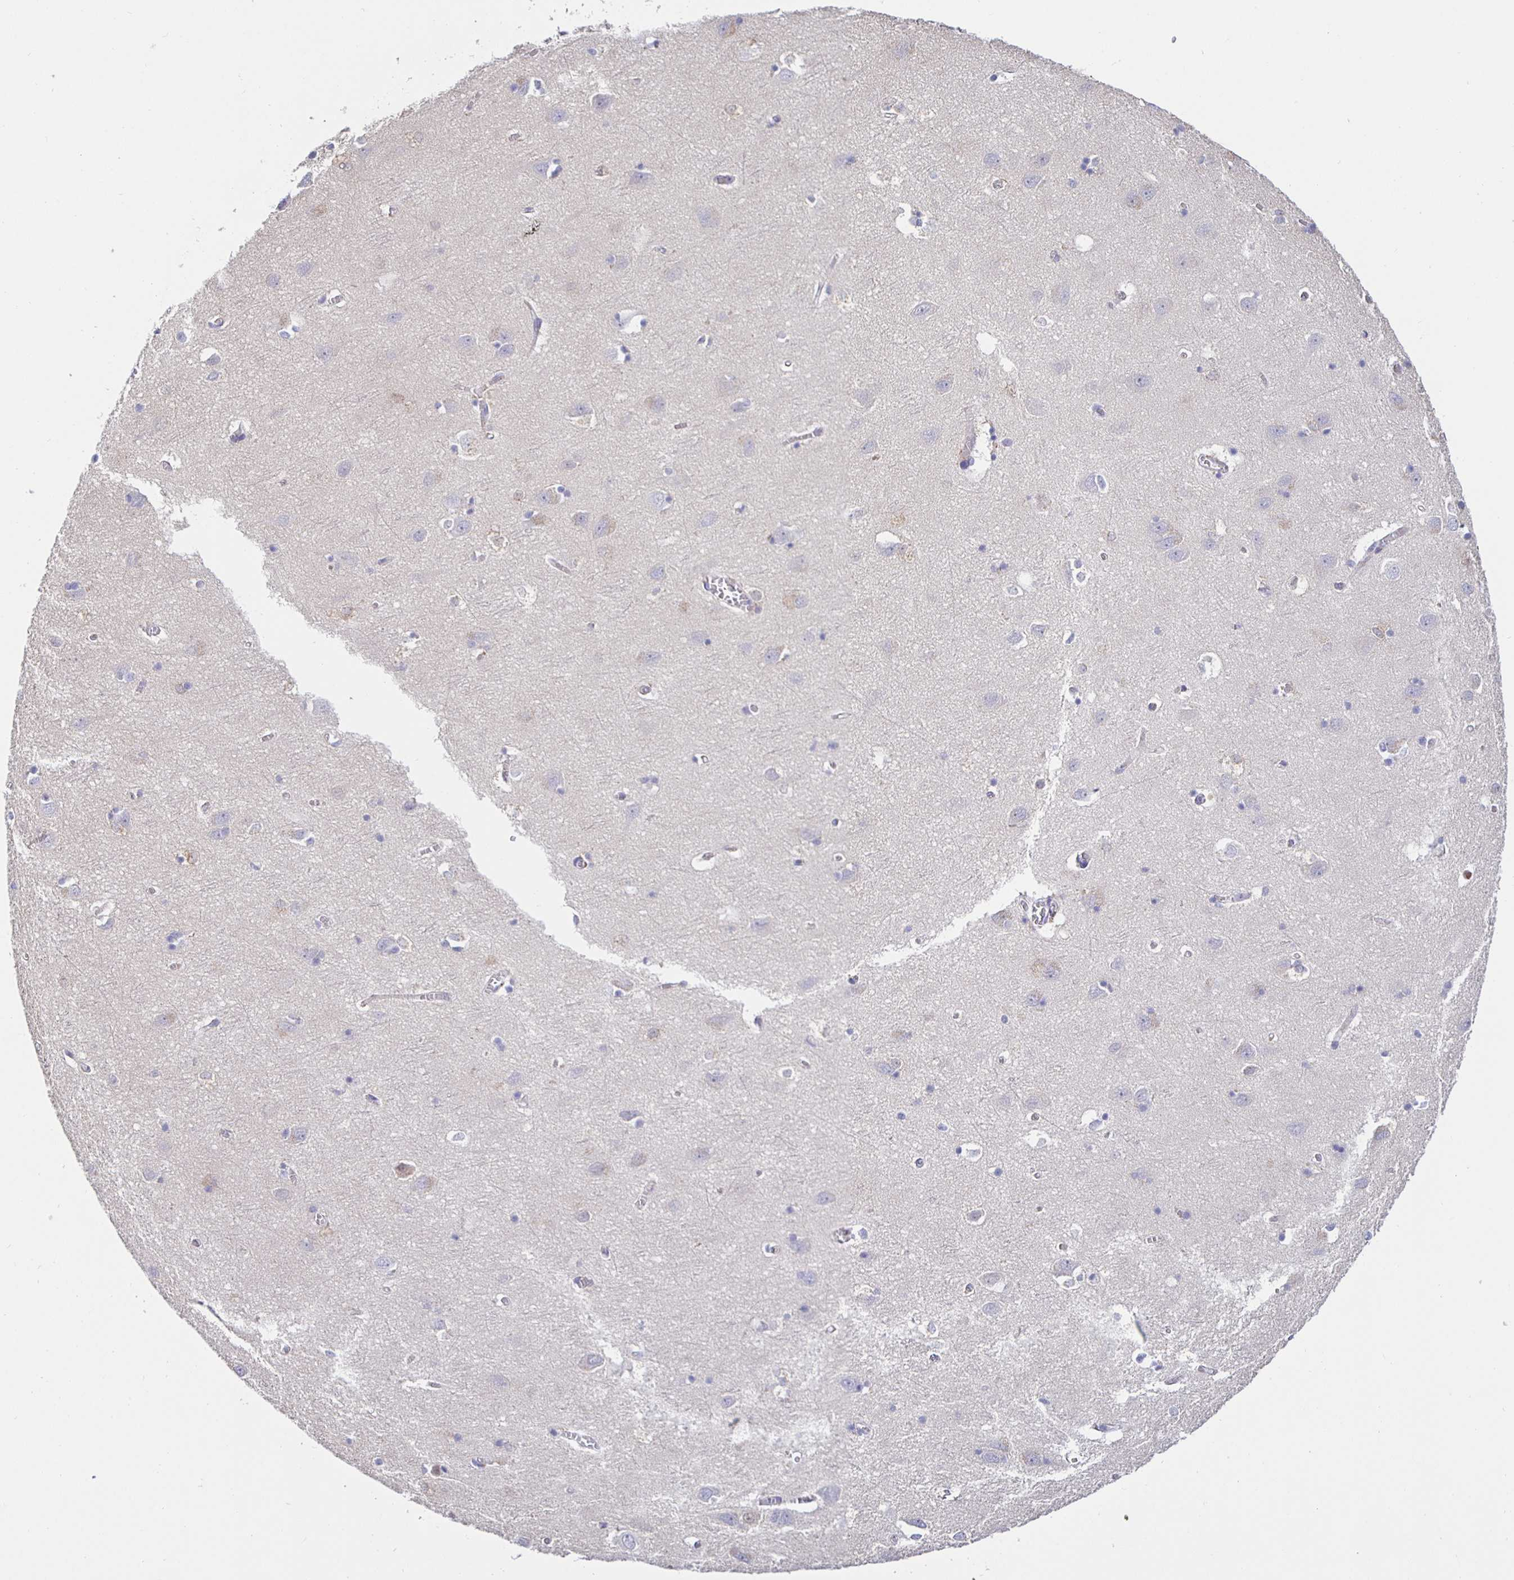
{"staining": {"intensity": "negative", "quantity": "none", "location": "none"}, "tissue": "cerebral cortex", "cell_type": "Endothelial cells", "image_type": "normal", "snomed": [{"axis": "morphology", "description": "Normal tissue, NOS"}, {"axis": "topography", "description": "Cerebral cortex"}], "caption": "This is an immunohistochemistry (IHC) micrograph of normal human cerebral cortex. There is no staining in endothelial cells.", "gene": "HSPA4L", "patient": {"sex": "male", "age": 70}}